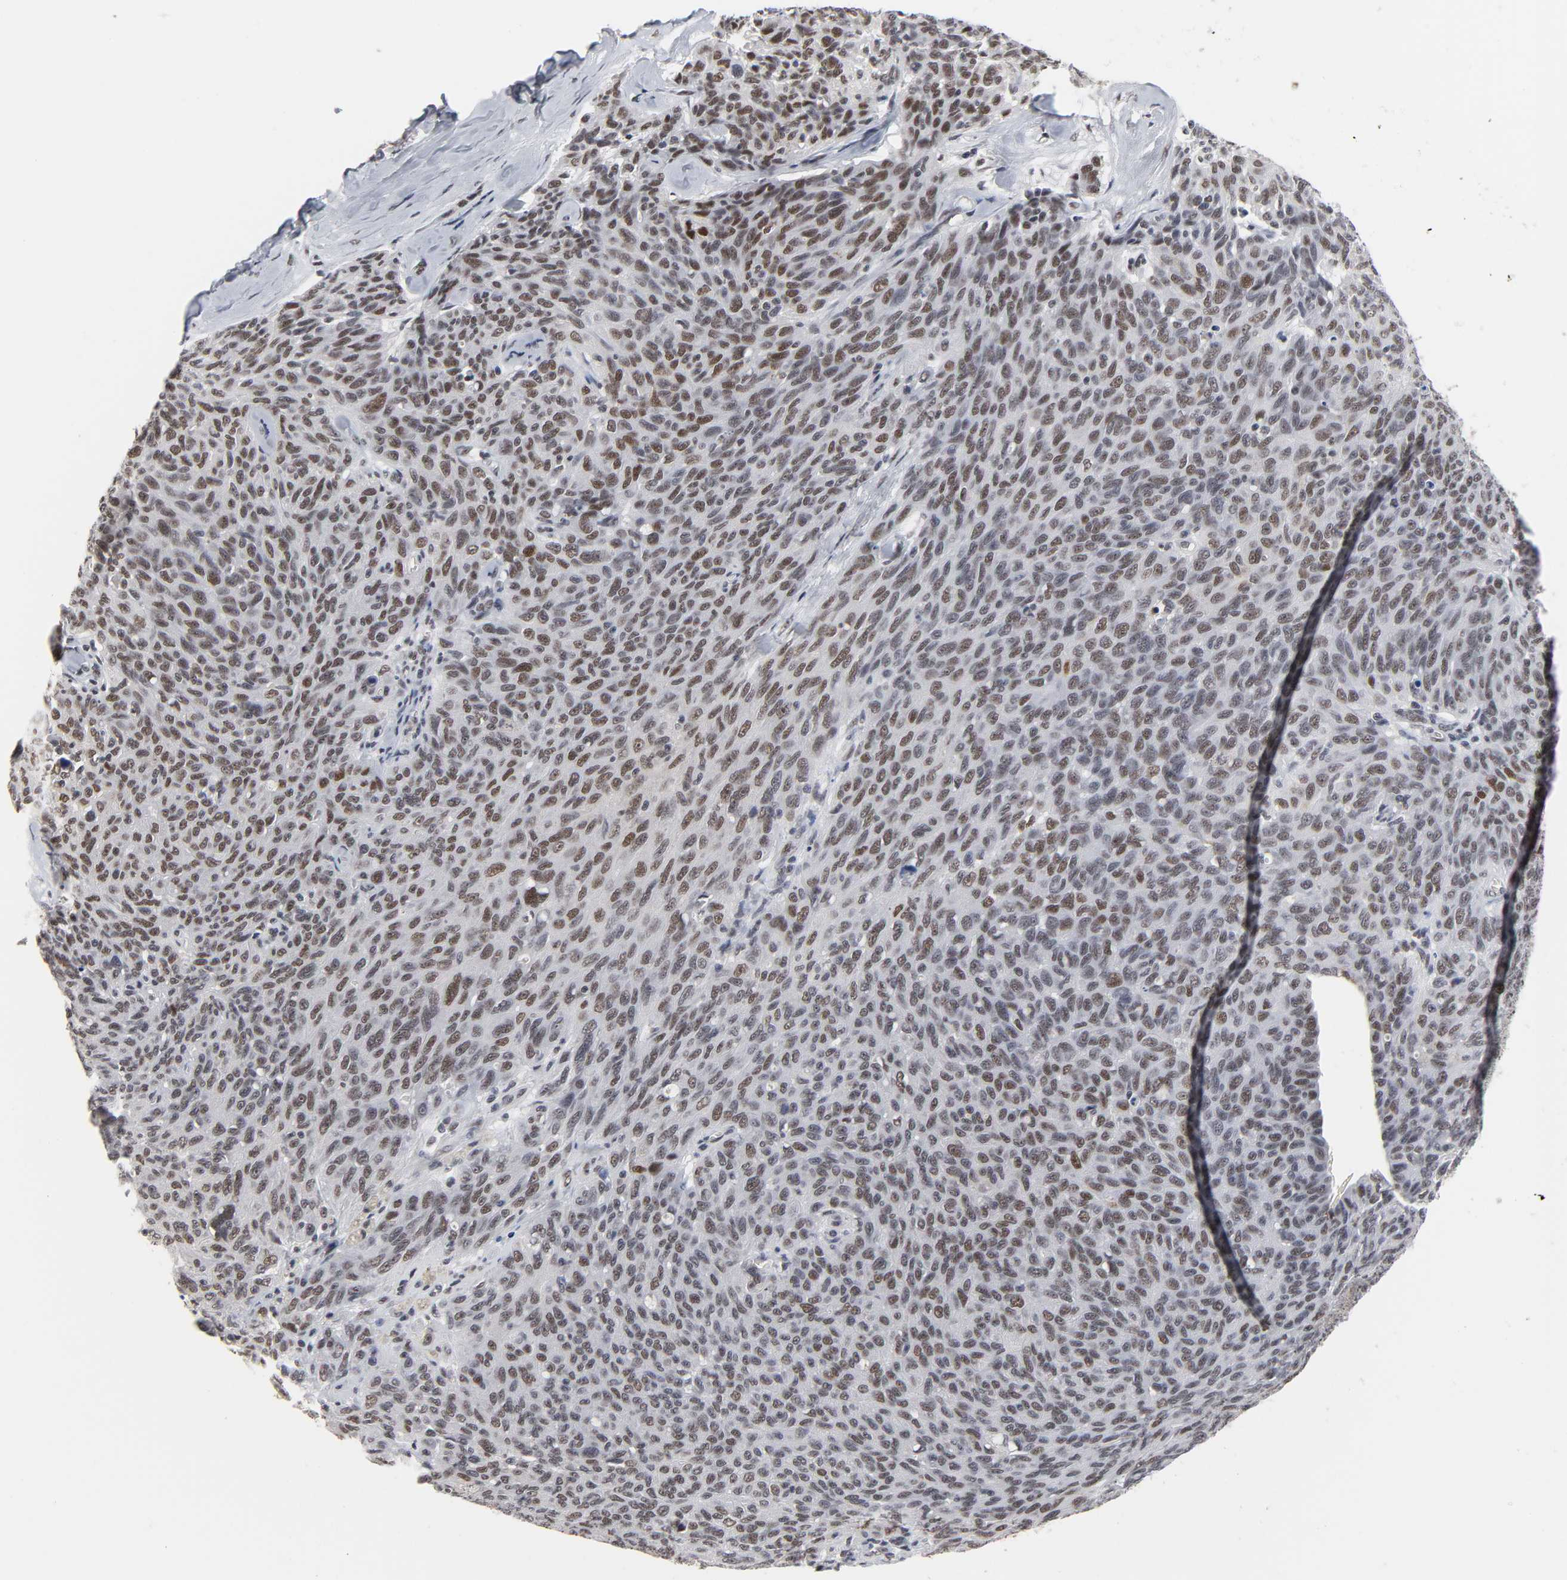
{"staining": {"intensity": "weak", "quantity": "25%-75%", "location": "nuclear"}, "tissue": "ovarian cancer", "cell_type": "Tumor cells", "image_type": "cancer", "snomed": [{"axis": "morphology", "description": "Carcinoma, endometroid"}, {"axis": "topography", "description": "Ovary"}], "caption": "Ovarian cancer (endometroid carcinoma) stained with a brown dye reveals weak nuclear positive staining in about 25%-75% of tumor cells.", "gene": "TRIM33", "patient": {"sex": "female", "age": 60}}